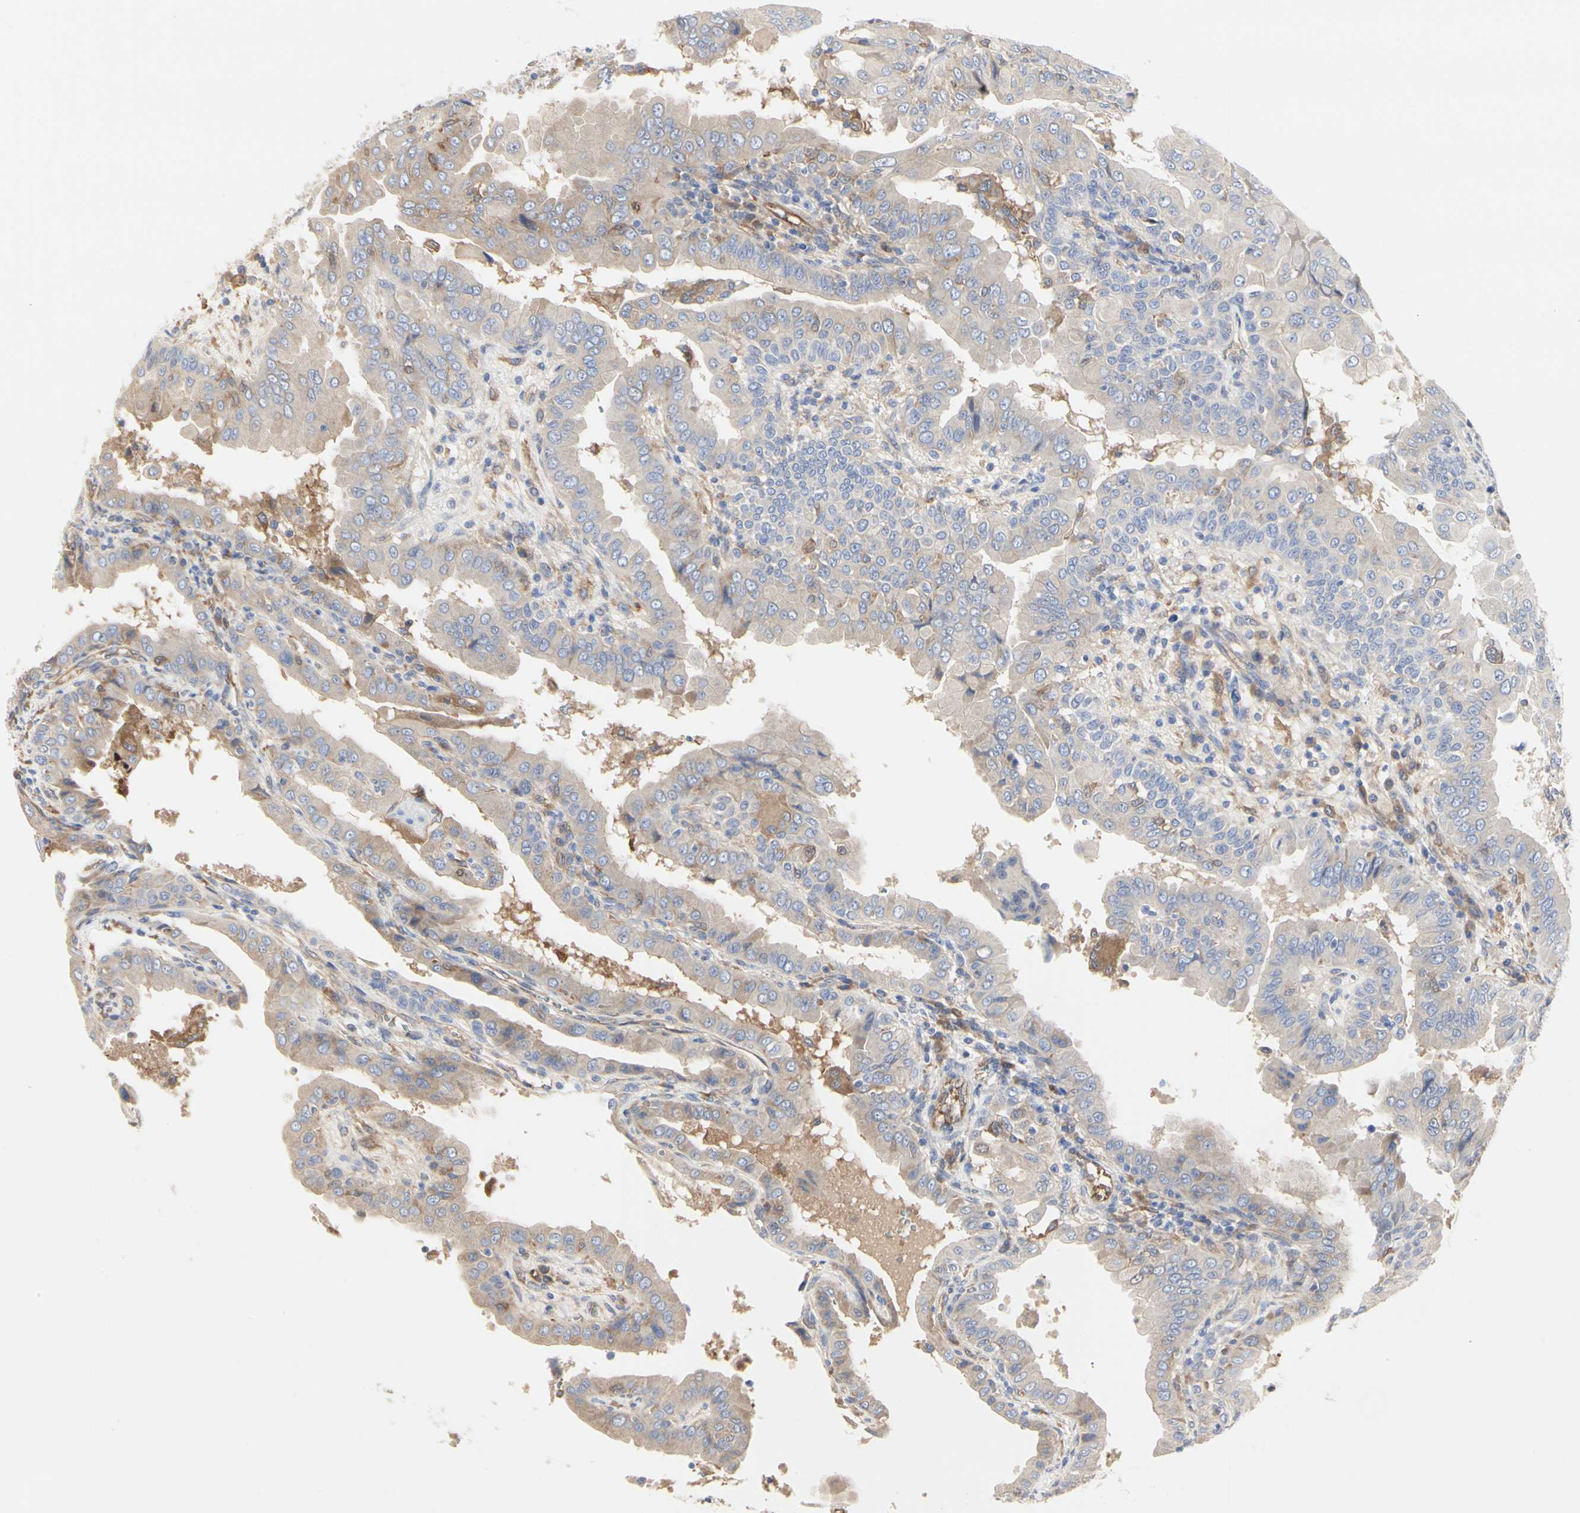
{"staining": {"intensity": "weak", "quantity": ">75%", "location": "cytoplasmic/membranous"}, "tissue": "thyroid cancer", "cell_type": "Tumor cells", "image_type": "cancer", "snomed": [{"axis": "morphology", "description": "Papillary adenocarcinoma, NOS"}, {"axis": "topography", "description": "Thyroid gland"}], "caption": "IHC micrograph of thyroid cancer (papillary adenocarcinoma) stained for a protein (brown), which demonstrates low levels of weak cytoplasmic/membranous expression in about >75% of tumor cells.", "gene": "C3orf52", "patient": {"sex": "male", "age": 33}}